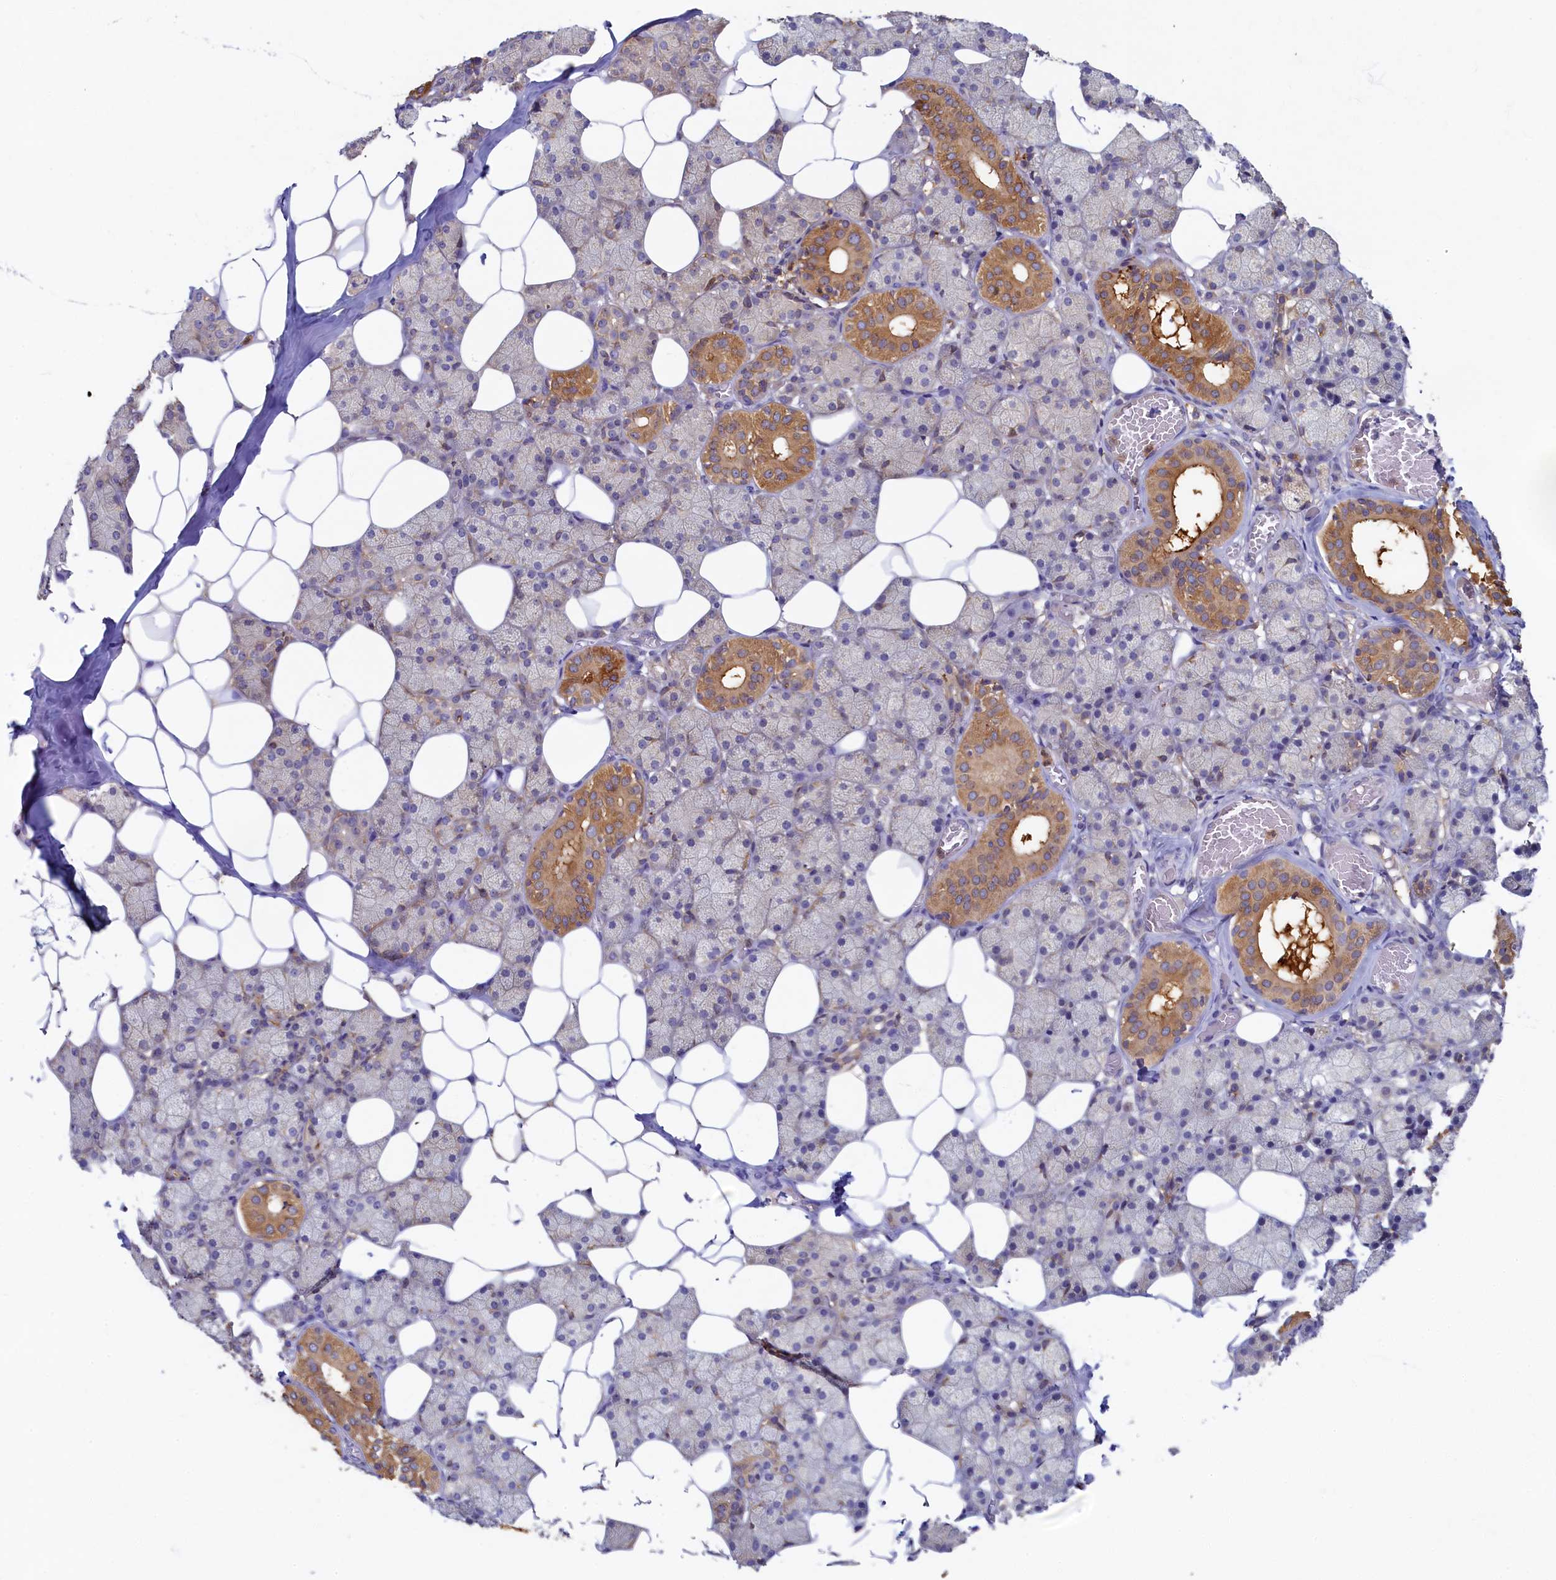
{"staining": {"intensity": "moderate", "quantity": "<25%", "location": "cytoplasmic/membranous"}, "tissue": "salivary gland", "cell_type": "Glandular cells", "image_type": "normal", "snomed": [{"axis": "morphology", "description": "Normal tissue, NOS"}, {"axis": "topography", "description": "Salivary gland"}], "caption": "A photomicrograph of human salivary gland stained for a protein displays moderate cytoplasmic/membranous brown staining in glandular cells.", "gene": "TIMM8B", "patient": {"sex": "female", "age": 33}}